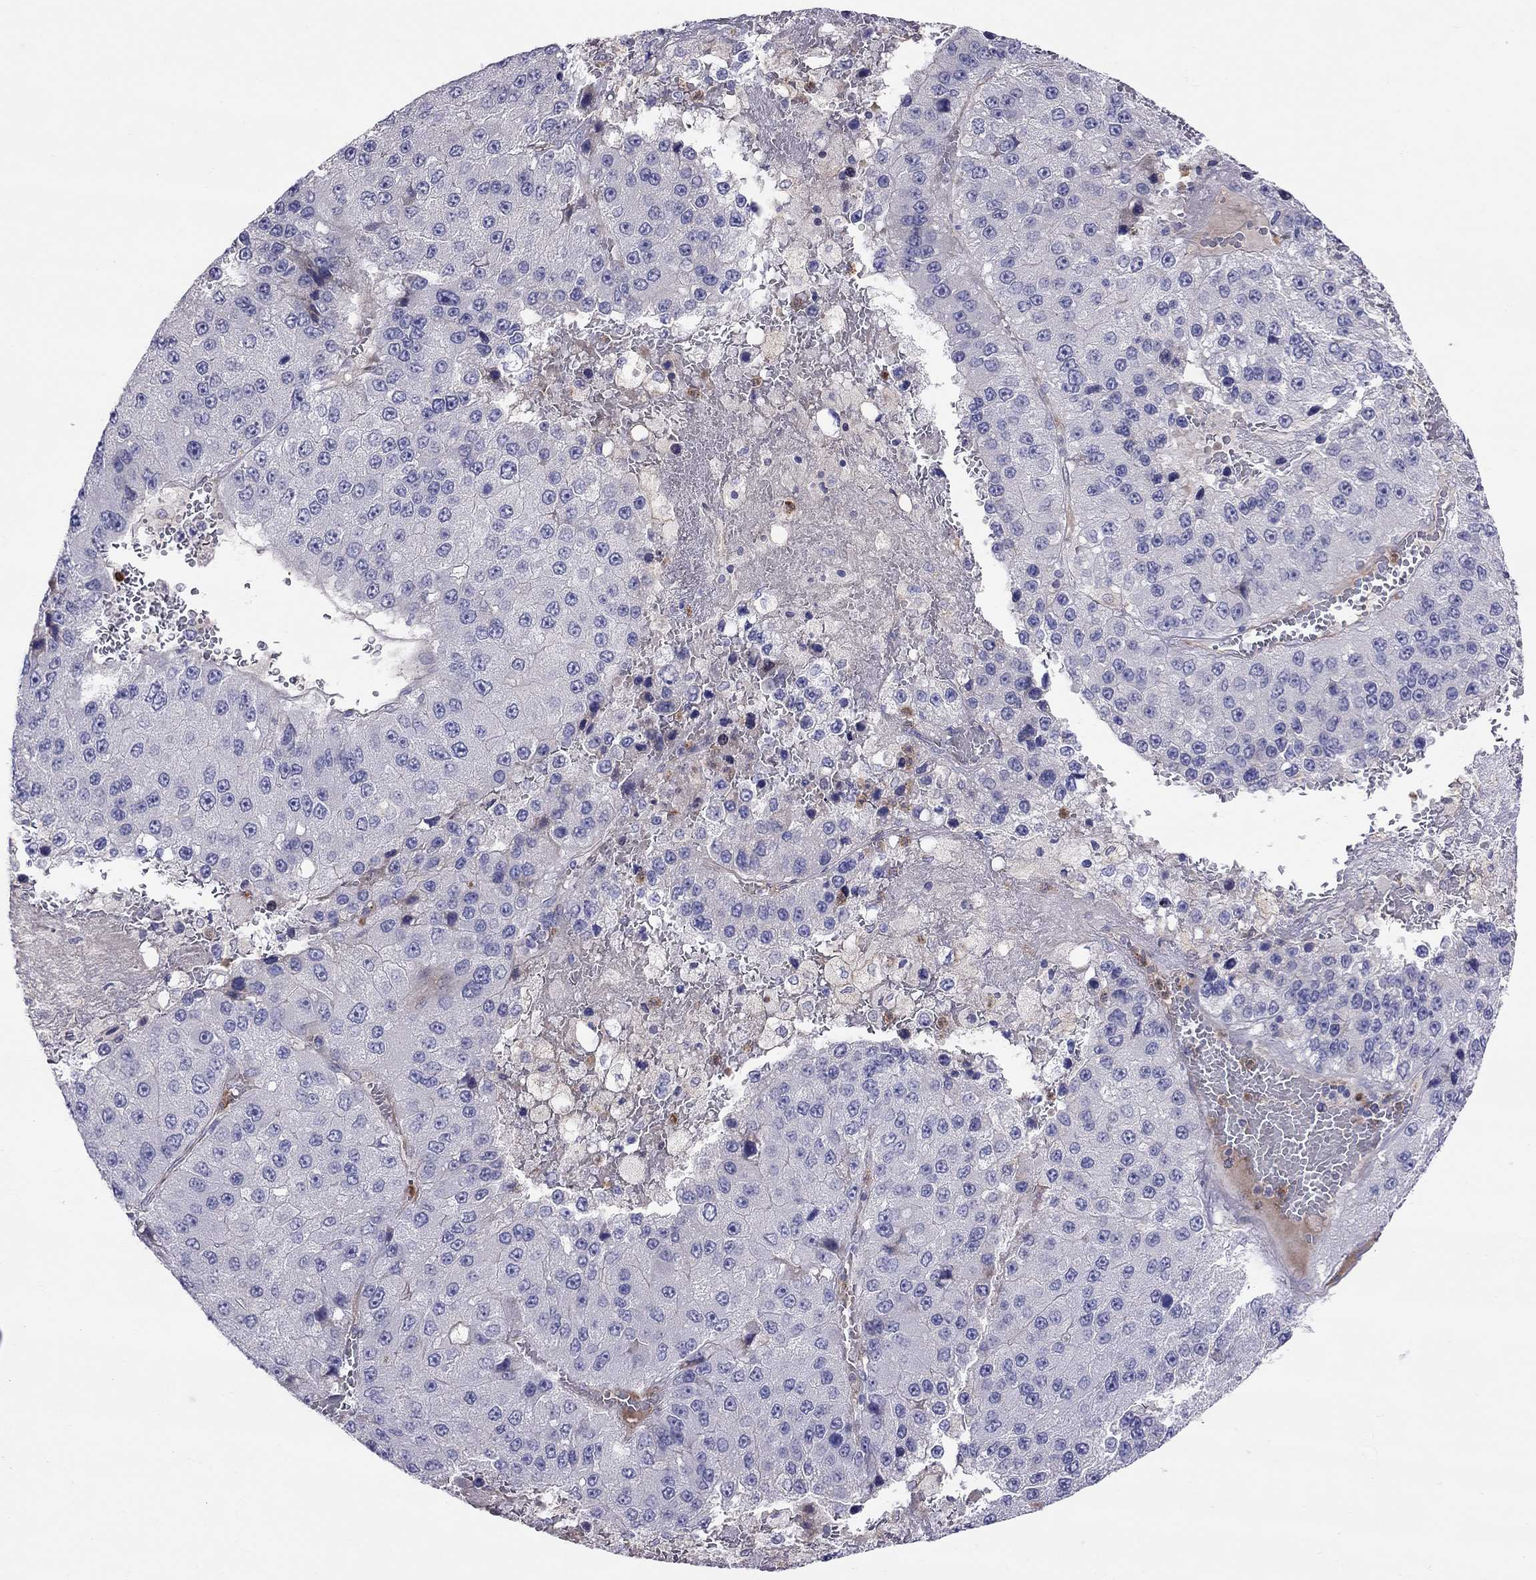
{"staining": {"intensity": "negative", "quantity": "none", "location": "none"}, "tissue": "liver cancer", "cell_type": "Tumor cells", "image_type": "cancer", "snomed": [{"axis": "morphology", "description": "Carcinoma, Hepatocellular, NOS"}, {"axis": "topography", "description": "Liver"}], "caption": "This is a photomicrograph of IHC staining of liver cancer, which shows no expression in tumor cells.", "gene": "SPINT4", "patient": {"sex": "female", "age": 73}}